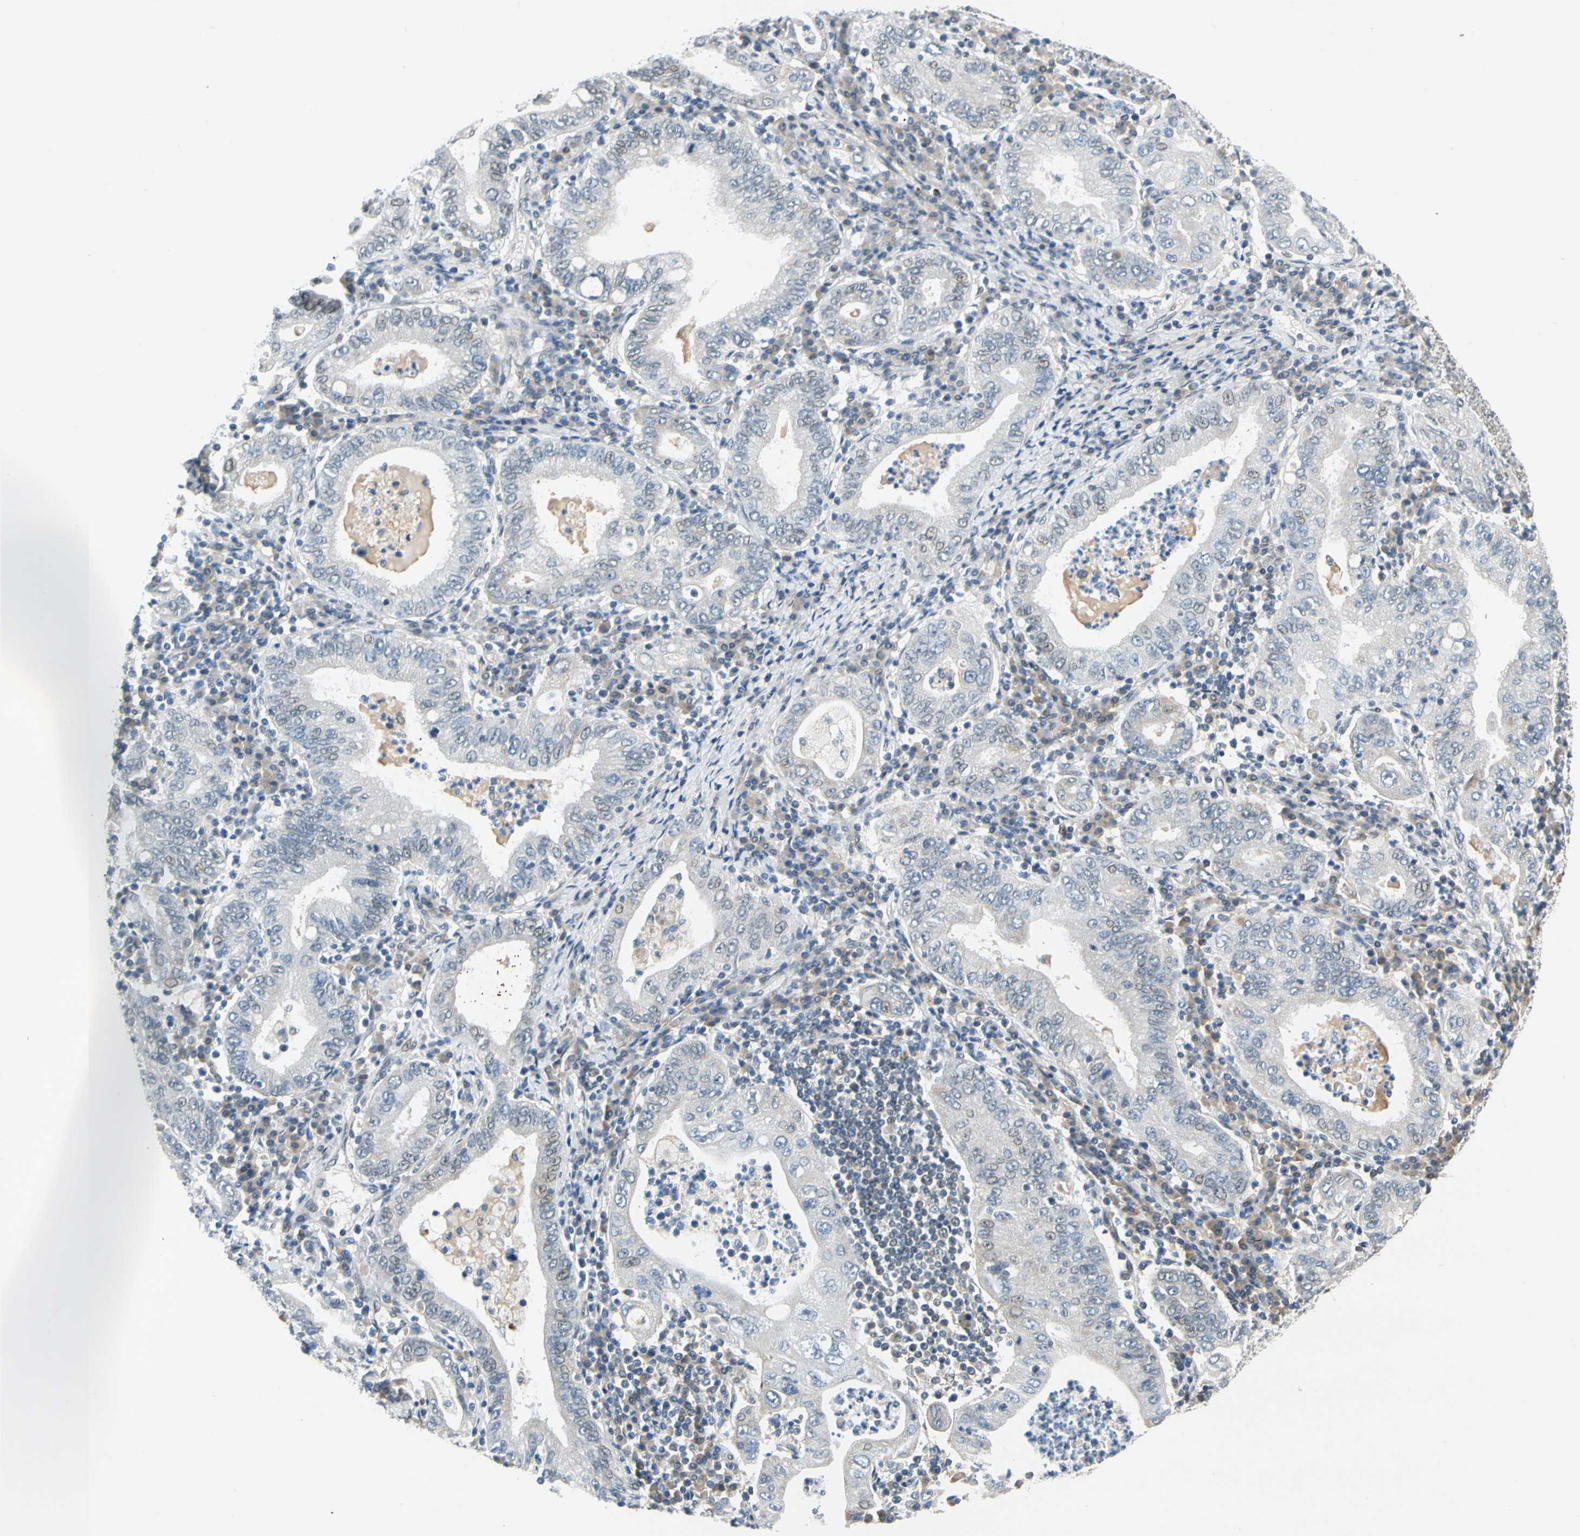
{"staining": {"intensity": "weak", "quantity": "<25%", "location": "cytoplasmic/membranous"}, "tissue": "stomach cancer", "cell_type": "Tumor cells", "image_type": "cancer", "snomed": [{"axis": "morphology", "description": "Normal tissue, NOS"}, {"axis": "morphology", "description": "Adenocarcinoma, NOS"}, {"axis": "topography", "description": "Esophagus"}, {"axis": "topography", "description": "Stomach, upper"}, {"axis": "topography", "description": "Peripheral nerve tissue"}], "caption": "A micrograph of human stomach adenocarcinoma is negative for staining in tumor cells.", "gene": "POGZ", "patient": {"sex": "male", "age": 62}}